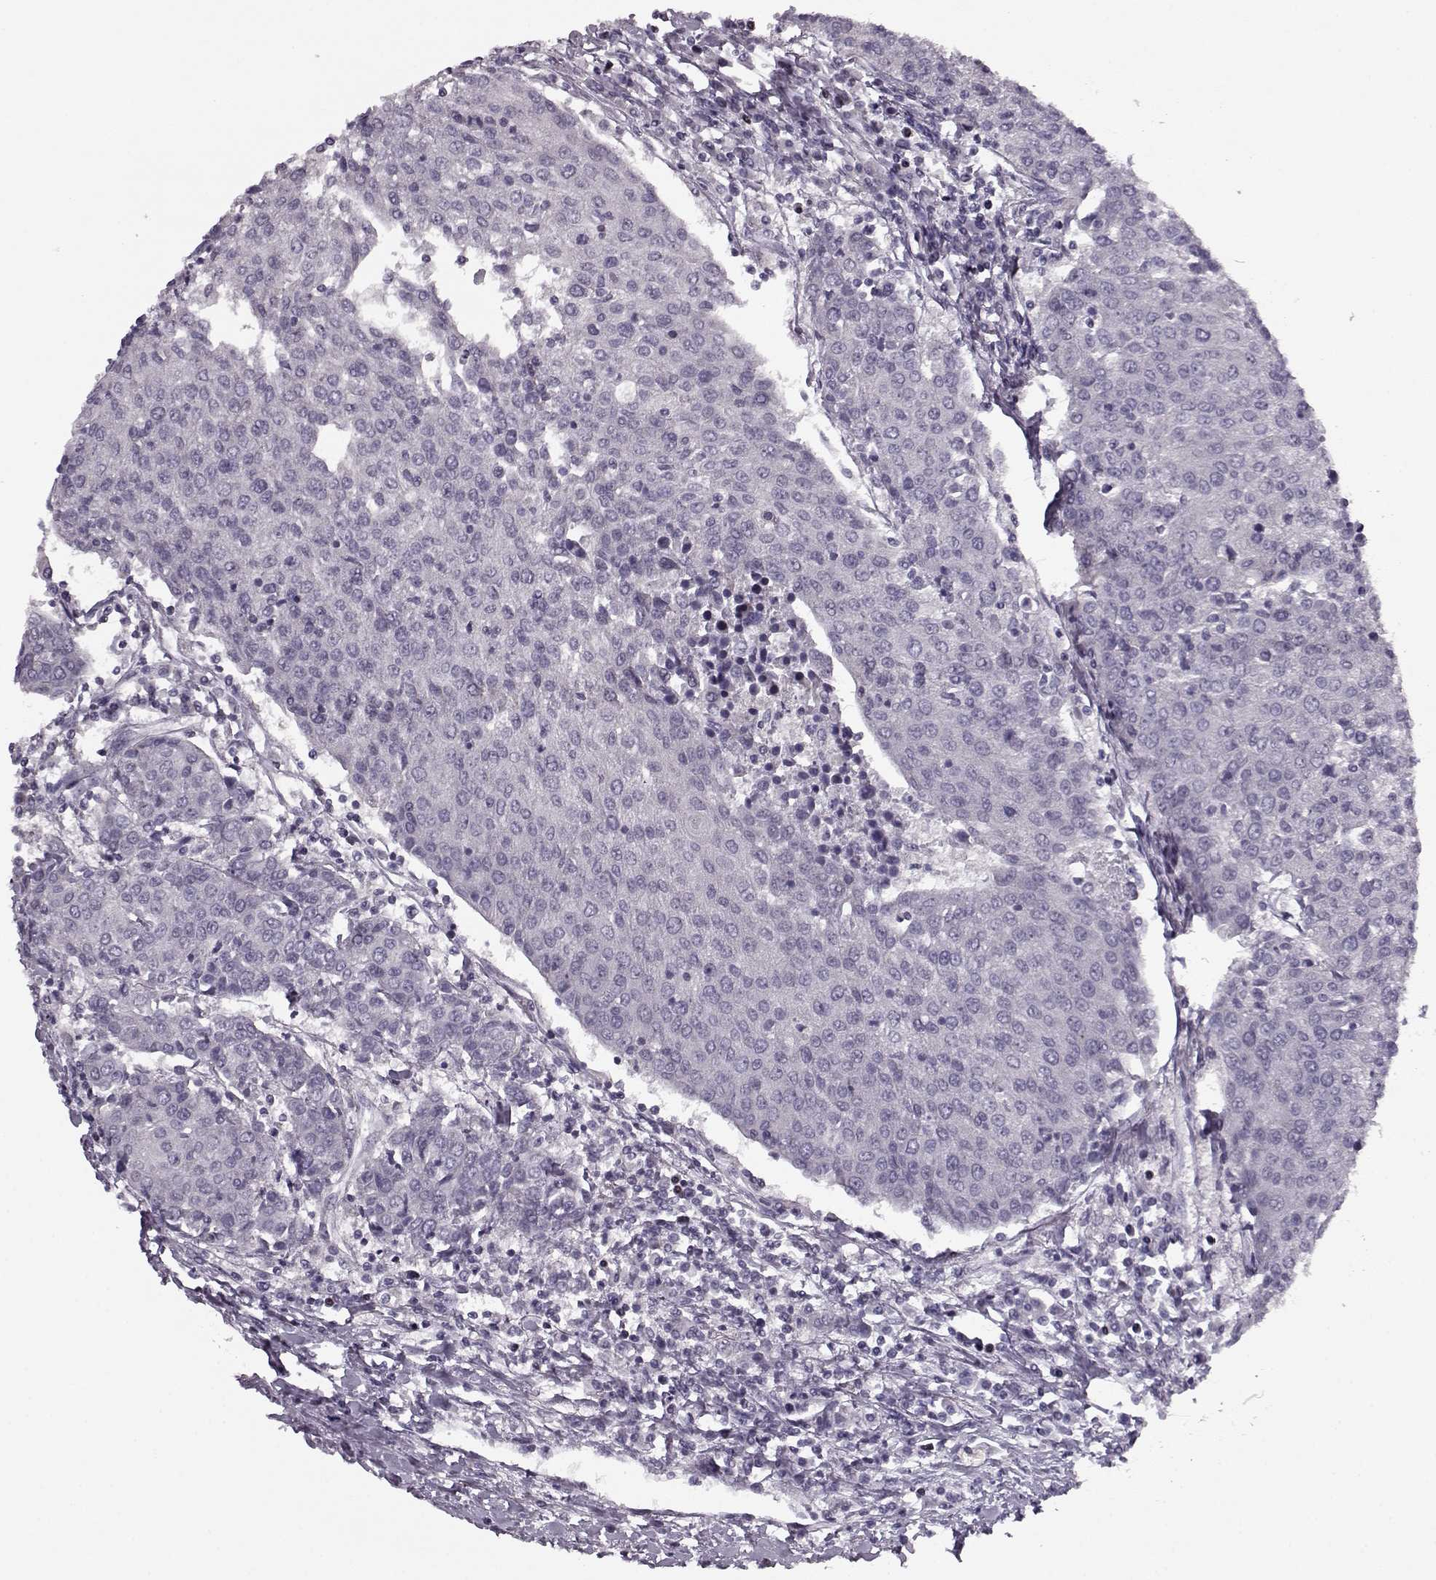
{"staining": {"intensity": "negative", "quantity": "none", "location": "none"}, "tissue": "urothelial cancer", "cell_type": "Tumor cells", "image_type": "cancer", "snomed": [{"axis": "morphology", "description": "Urothelial carcinoma, High grade"}, {"axis": "topography", "description": "Urinary bladder"}], "caption": "This is an immunohistochemistry (IHC) image of urothelial cancer. There is no positivity in tumor cells.", "gene": "RP1L1", "patient": {"sex": "female", "age": 85}}